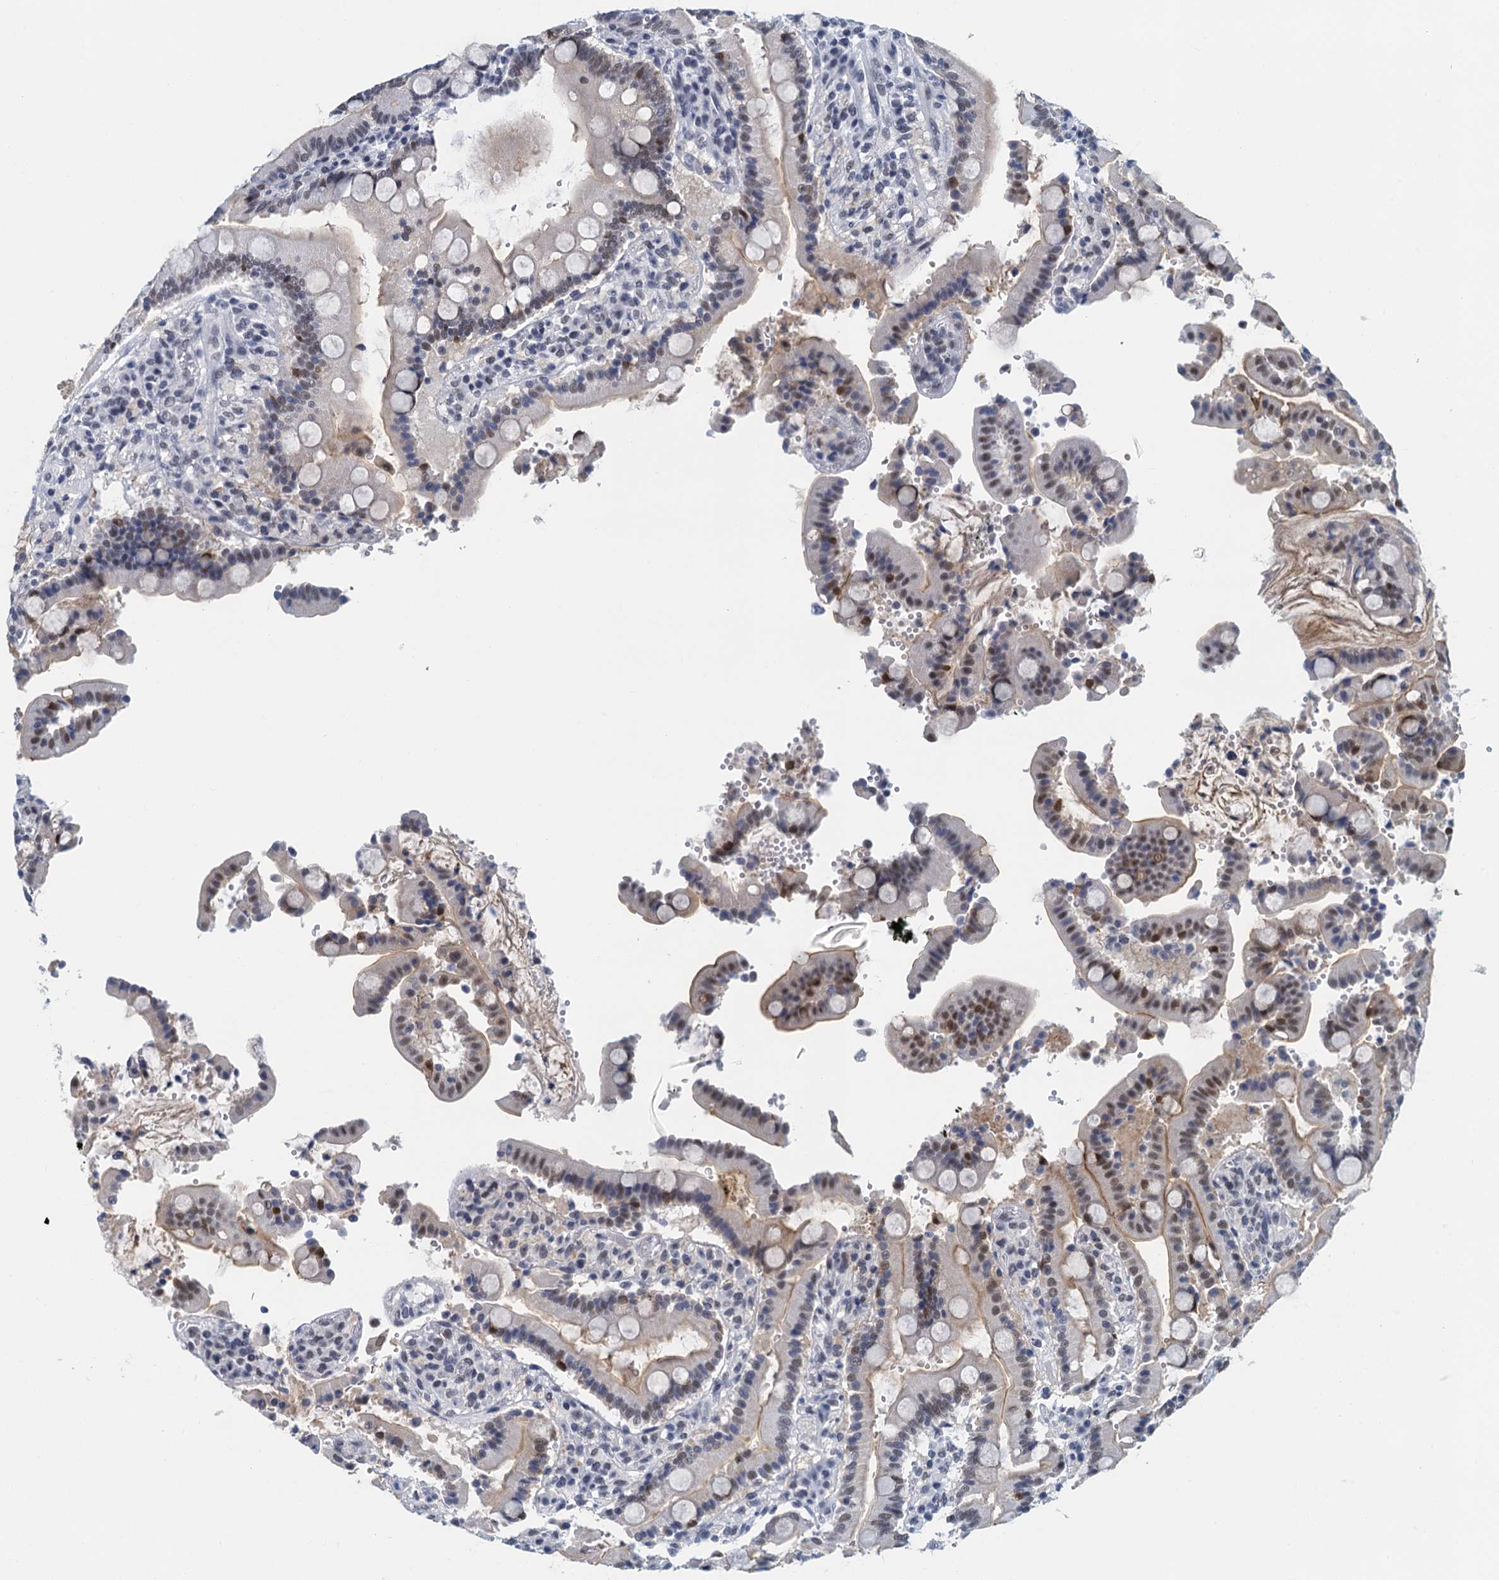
{"staining": {"intensity": "moderate", "quantity": "<25%", "location": "cytoplasmic/membranous,nuclear"}, "tissue": "duodenum", "cell_type": "Glandular cells", "image_type": "normal", "snomed": [{"axis": "morphology", "description": "Normal tissue, NOS"}, {"axis": "topography", "description": "Small intestine, NOS"}], "caption": "Immunohistochemical staining of unremarkable duodenum demonstrates <25% levels of moderate cytoplasmic/membranous,nuclear protein positivity in about <25% of glandular cells. The staining was performed using DAB (3,3'-diaminobenzidine) to visualize the protein expression in brown, while the nuclei were stained in blue with hematoxylin (Magnification: 20x).", "gene": "EPS8L1", "patient": {"sex": "female", "age": 71}}